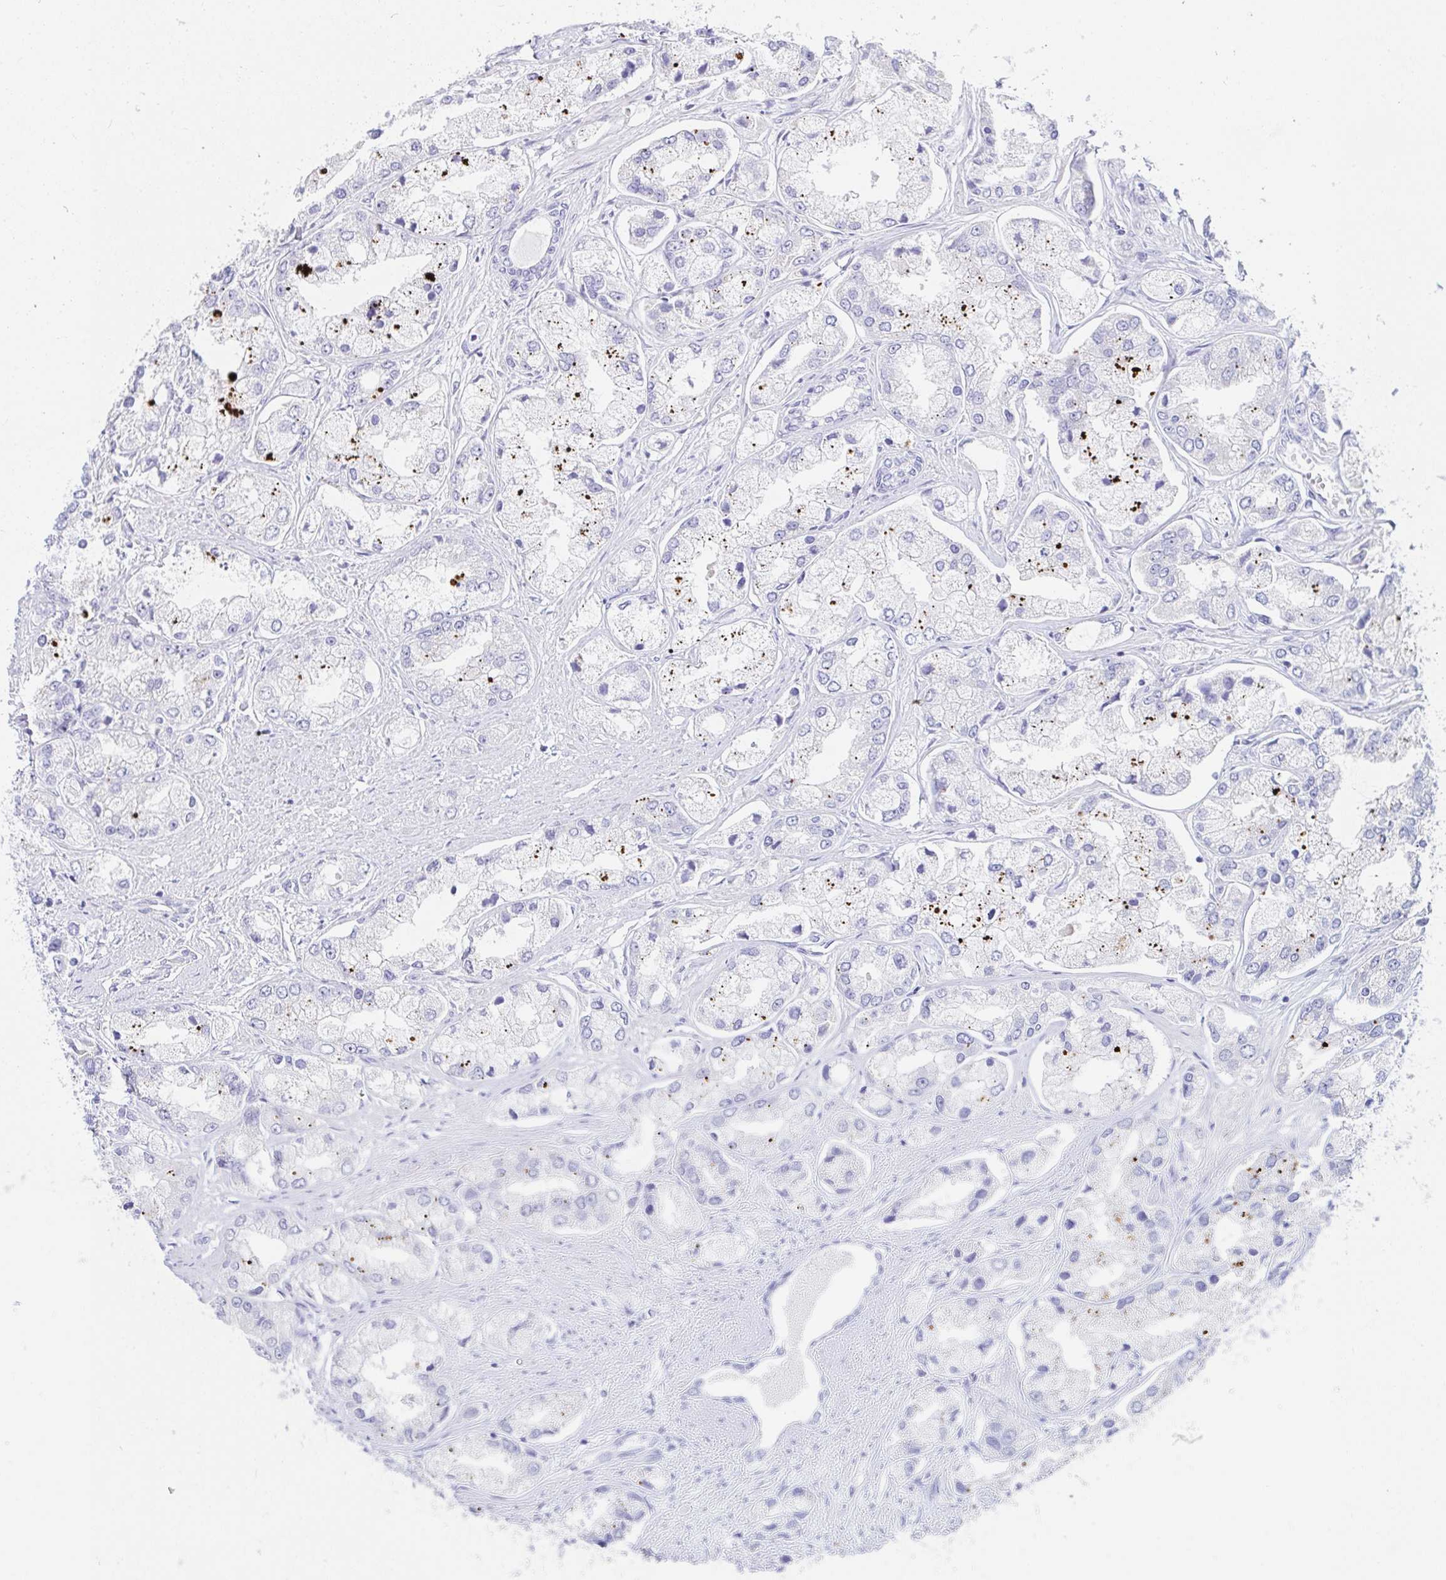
{"staining": {"intensity": "negative", "quantity": "none", "location": "none"}, "tissue": "prostate cancer", "cell_type": "Tumor cells", "image_type": "cancer", "snomed": [{"axis": "morphology", "description": "Adenocarcinoma, Low grade"}, {"axis": "topography", "description": "Prostate"}], "caption": "Prostate cancer (adenocarcinoma (low-grade)) was stained to show a protein in brown. There is no significant positivity in tumor cells.", "gene": "OR10K1", "patient": {"sex": "male", "age": 69}}